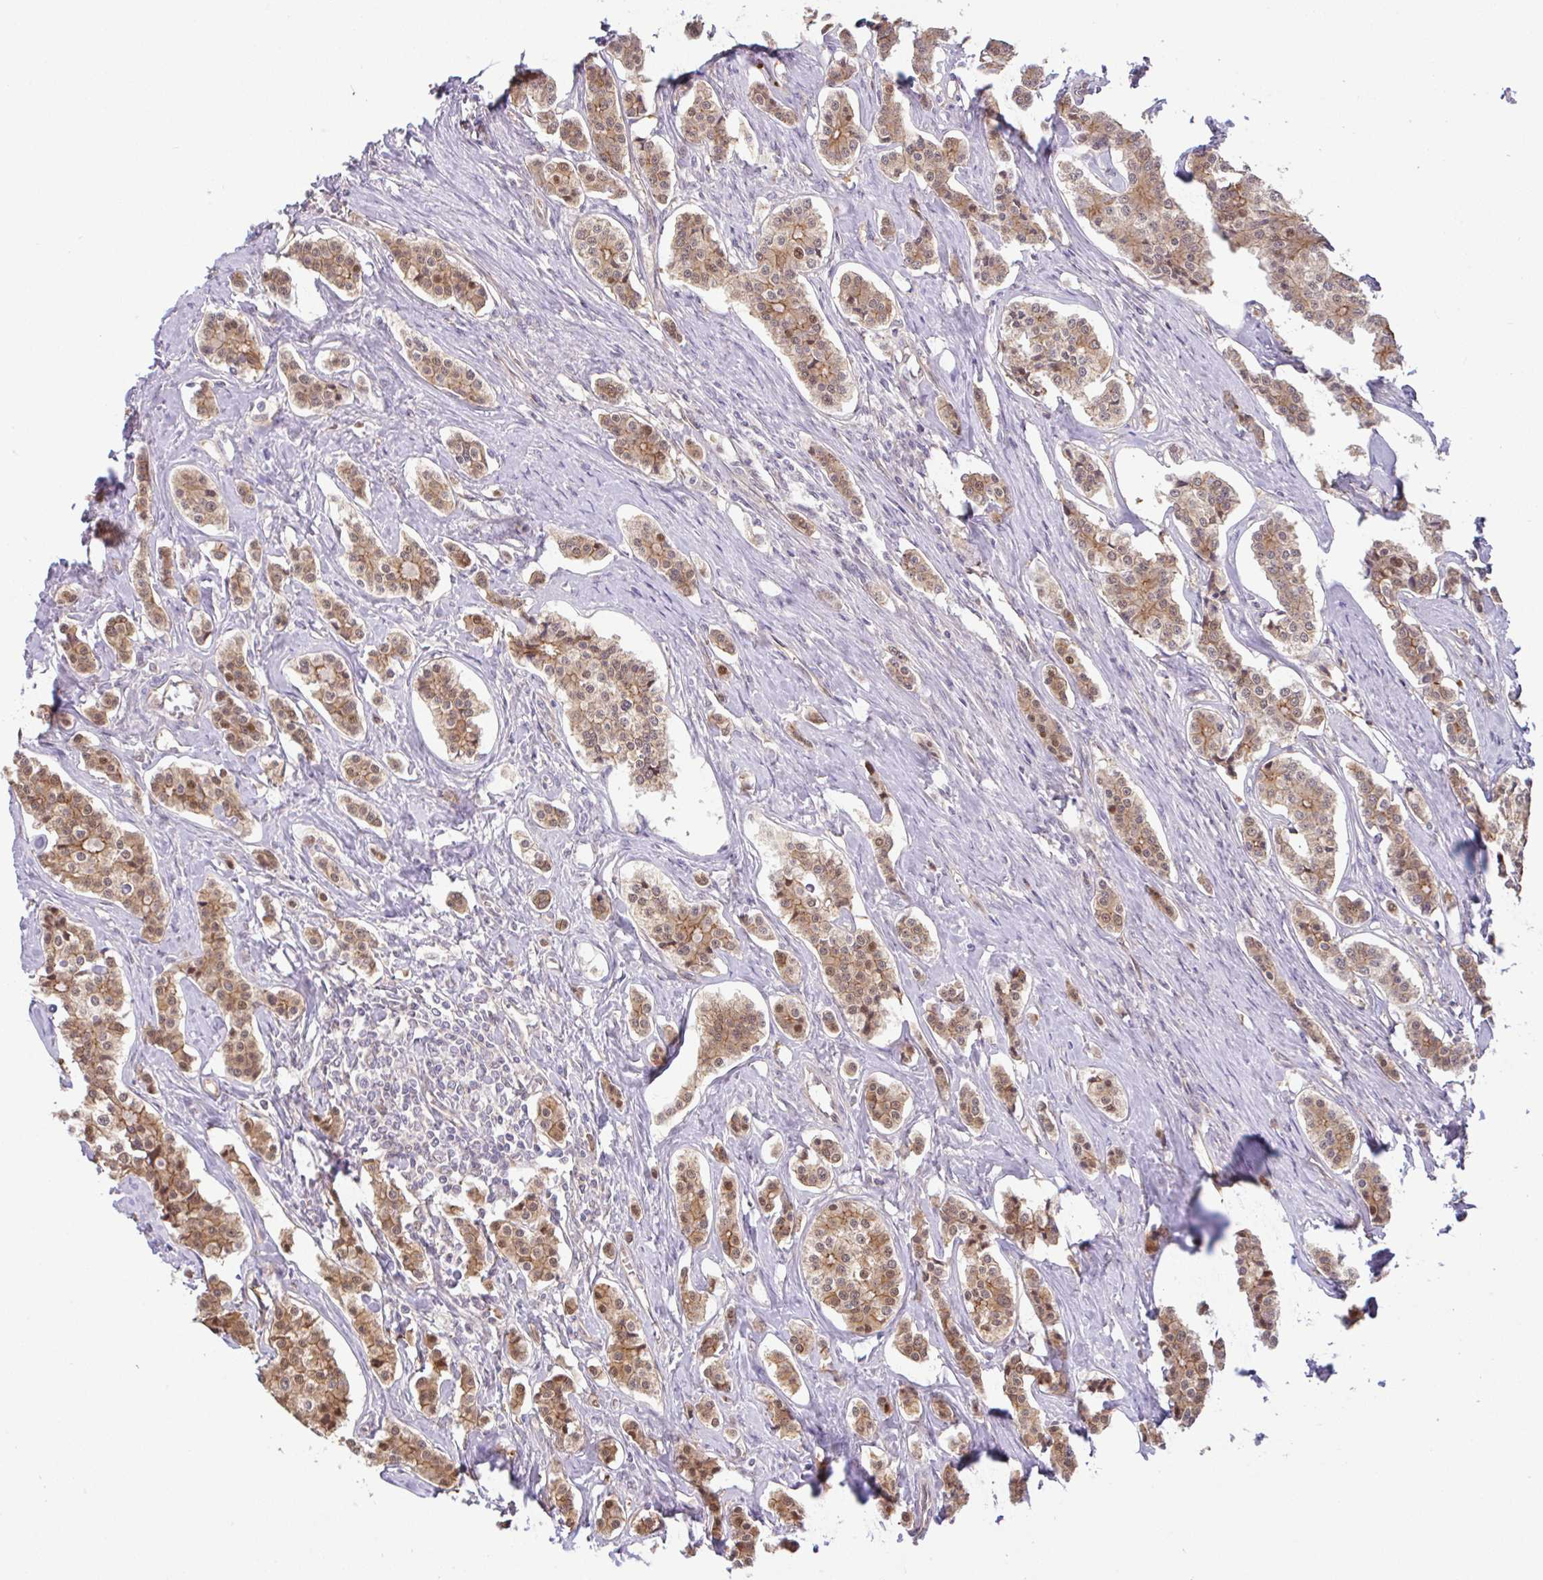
{"staining": {"intensity": "moderate", "quantity": ">75%", "location": "cytoplasmic/membranous,nuclear"}, "tissue": "carcinoid", "cell_type": "Tumor cells", "image_type": "cancer", "snomed": [{"axis": "morphology", "description": "Carcinoid, malignant, NOS"}, {"axis": "topography", "description": "Small intestine"}], "caption": "Immunohistochemistry staining of carcinoid, which displays medium levels of moderate cytoplasmic/membranous and nuclear staining in about >75% of tumor cells indicating moderate cytoplasmic/membranous and nuclear protein staining. The staining was performed using DAB (brown) for protein detection and nuclei were counterstained in hematoxylin (blue).", "gene": "DLEU7", "patient": {"sex": "male", "age": 63}}